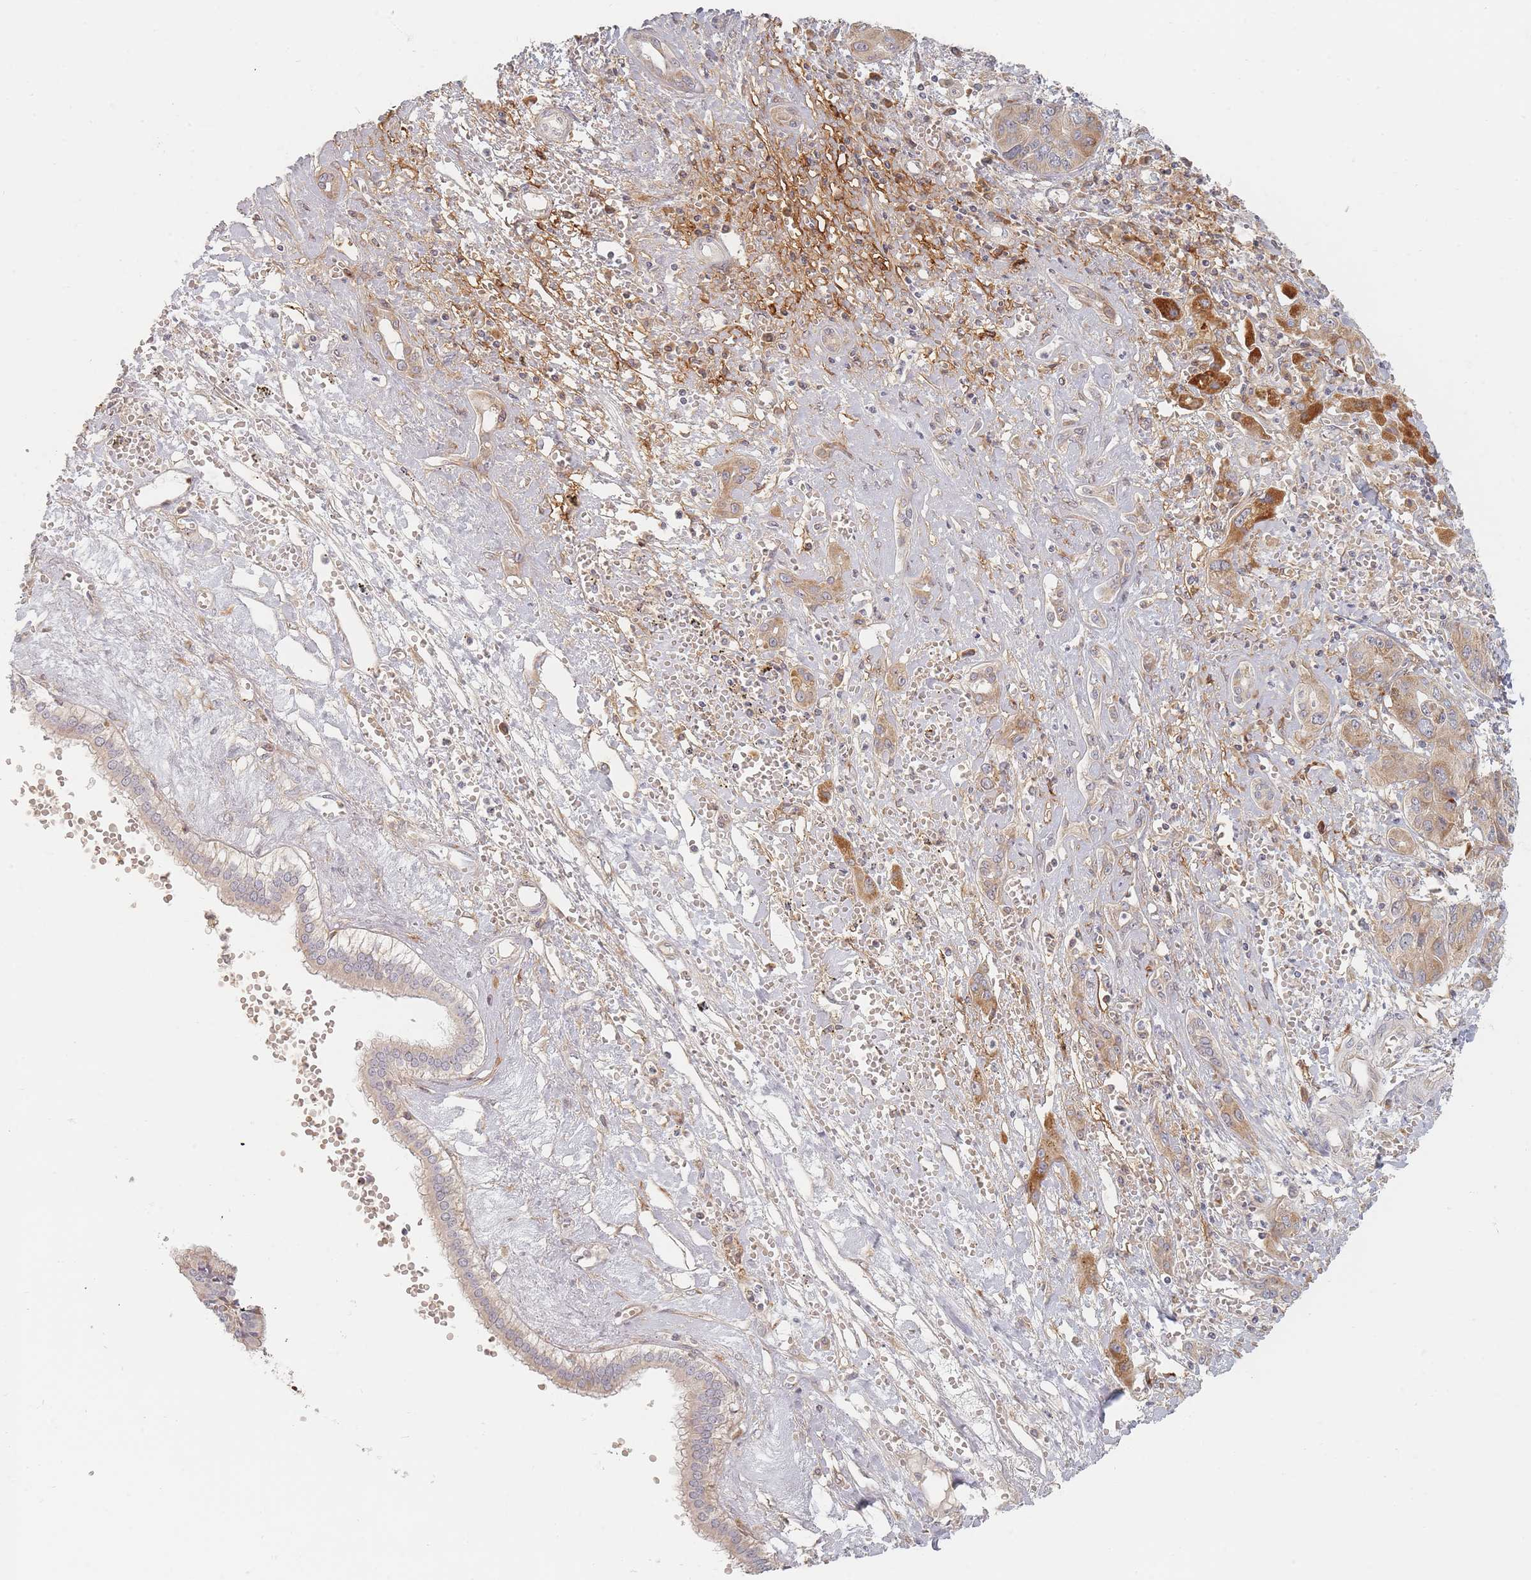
{"staining": {"intensity": "moderate", "quantity": ">75%", "location": "cytoplasmic/membranous"}, "tissue": "liver cancer", "cell_type": "Tumor cells", "image_type": "cancer", "snomed": [{"axis": "morphology", "description": "Cholangiocarcinoma"}, {"axis": "topography", "description": "Liver"}], "caption": "The photomicrograph shows staining of cholangiocarcinoma (liver), revealing moderate cytoplasmic/membranous protein staining (brown color) within tumor cells. The staining is performed using DAB brown chromogen to label protein expression. The nuclei are counter-stained blue using hematoxylin.", "gene": "ZKSCAN7", "patient": {"sex": "male", "age": 67}}